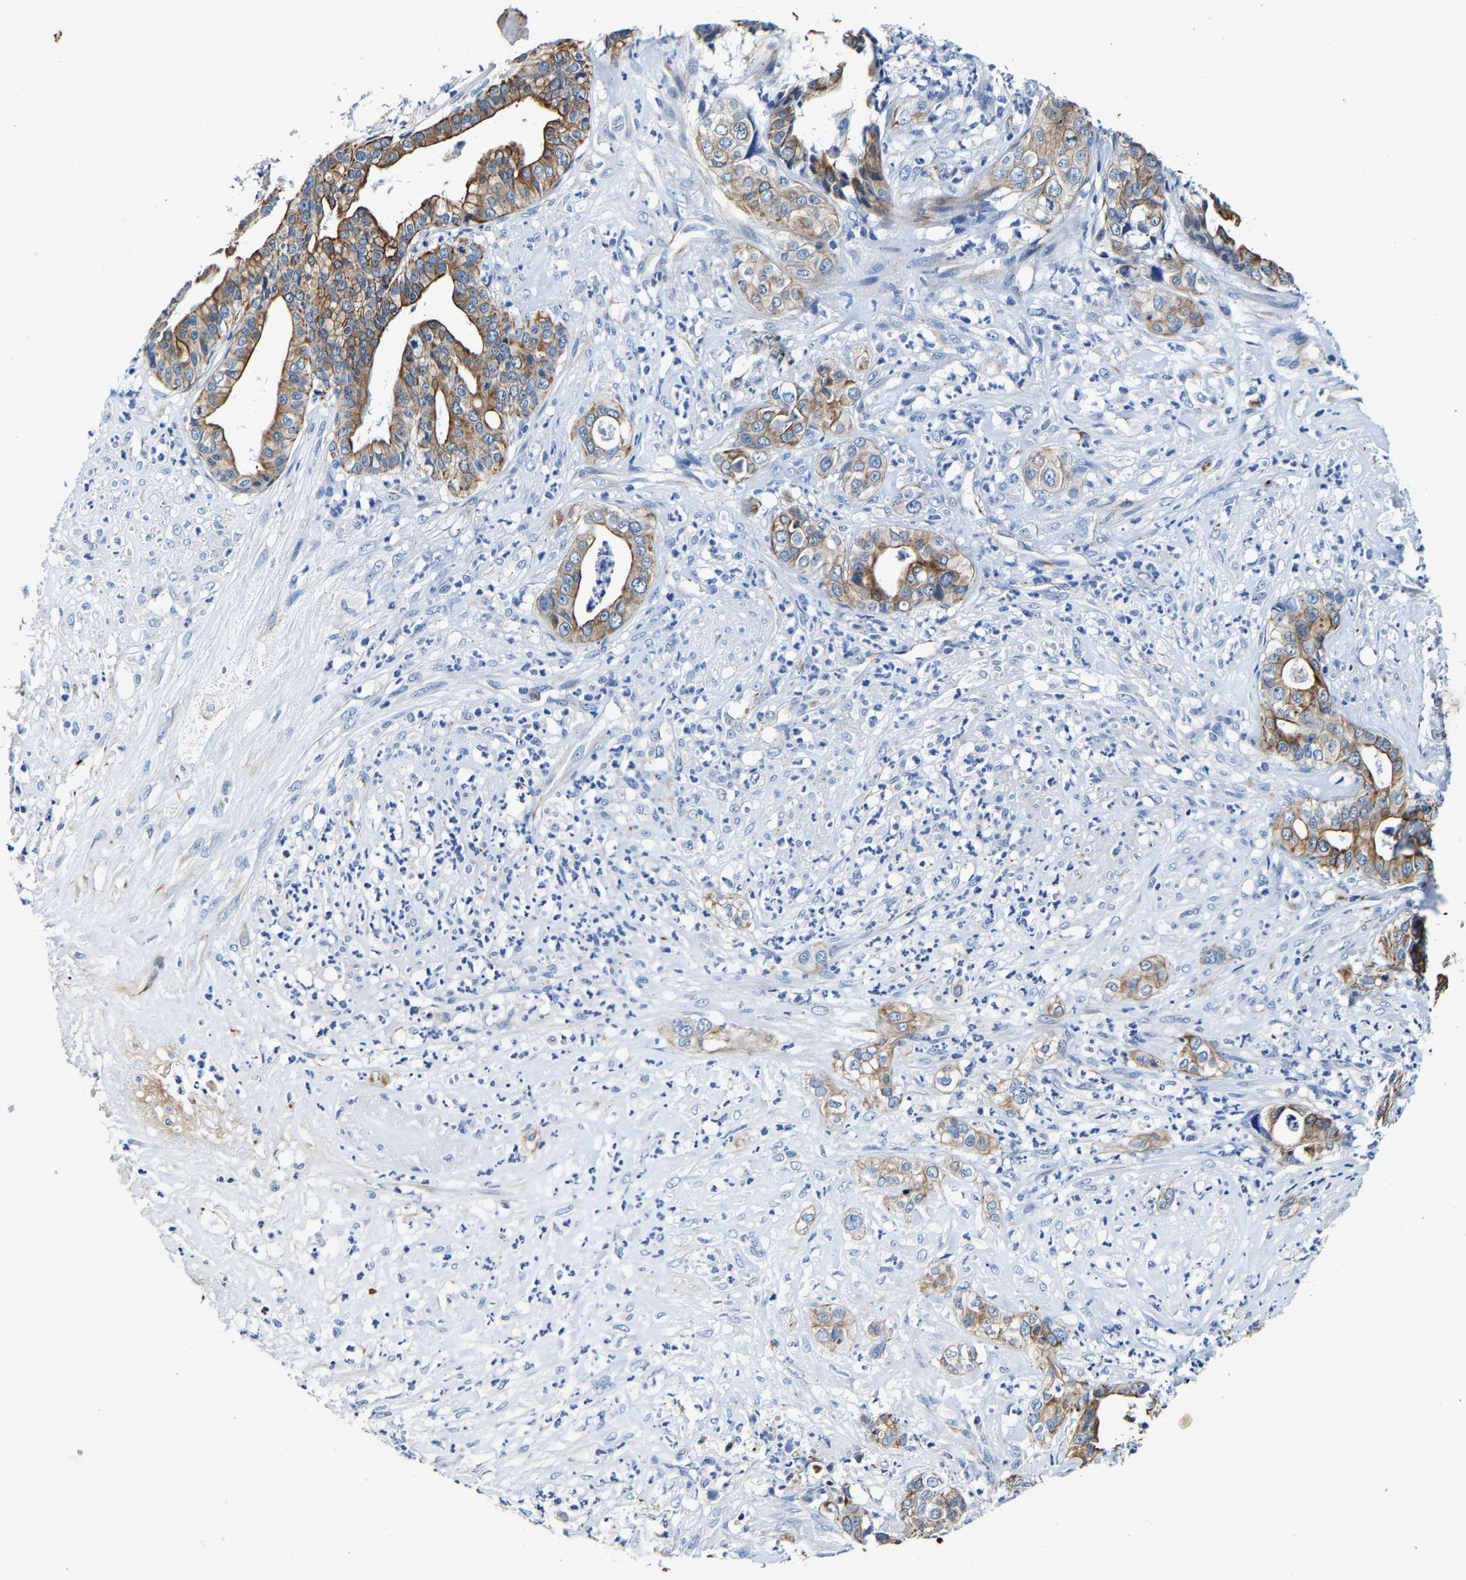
{"staining": {"intensity": "moderate", "quantity": "25%-75%", "location": "cytoplasmic/membranous"}, "tissue": "liver cancer", "cell_type": "Tumor cells", "image_type": "cancer", "snomed": [{"axis": "morphology", "description": "Cholangiocarcinoma"}, {"axis": "topography", "description": "Liver"}], "caption": "Immunohistochemistry (IHC) (DAB (3,3'-diaminobenzidine)) staining of liver cancer (cholangiocarcinoma) reveals moderate cytoplasmic/membranous protein staining in about 25%-75% of tumor cells.", "gene": "MMEL1", "patient": {"sex": "female", "age": 61}}